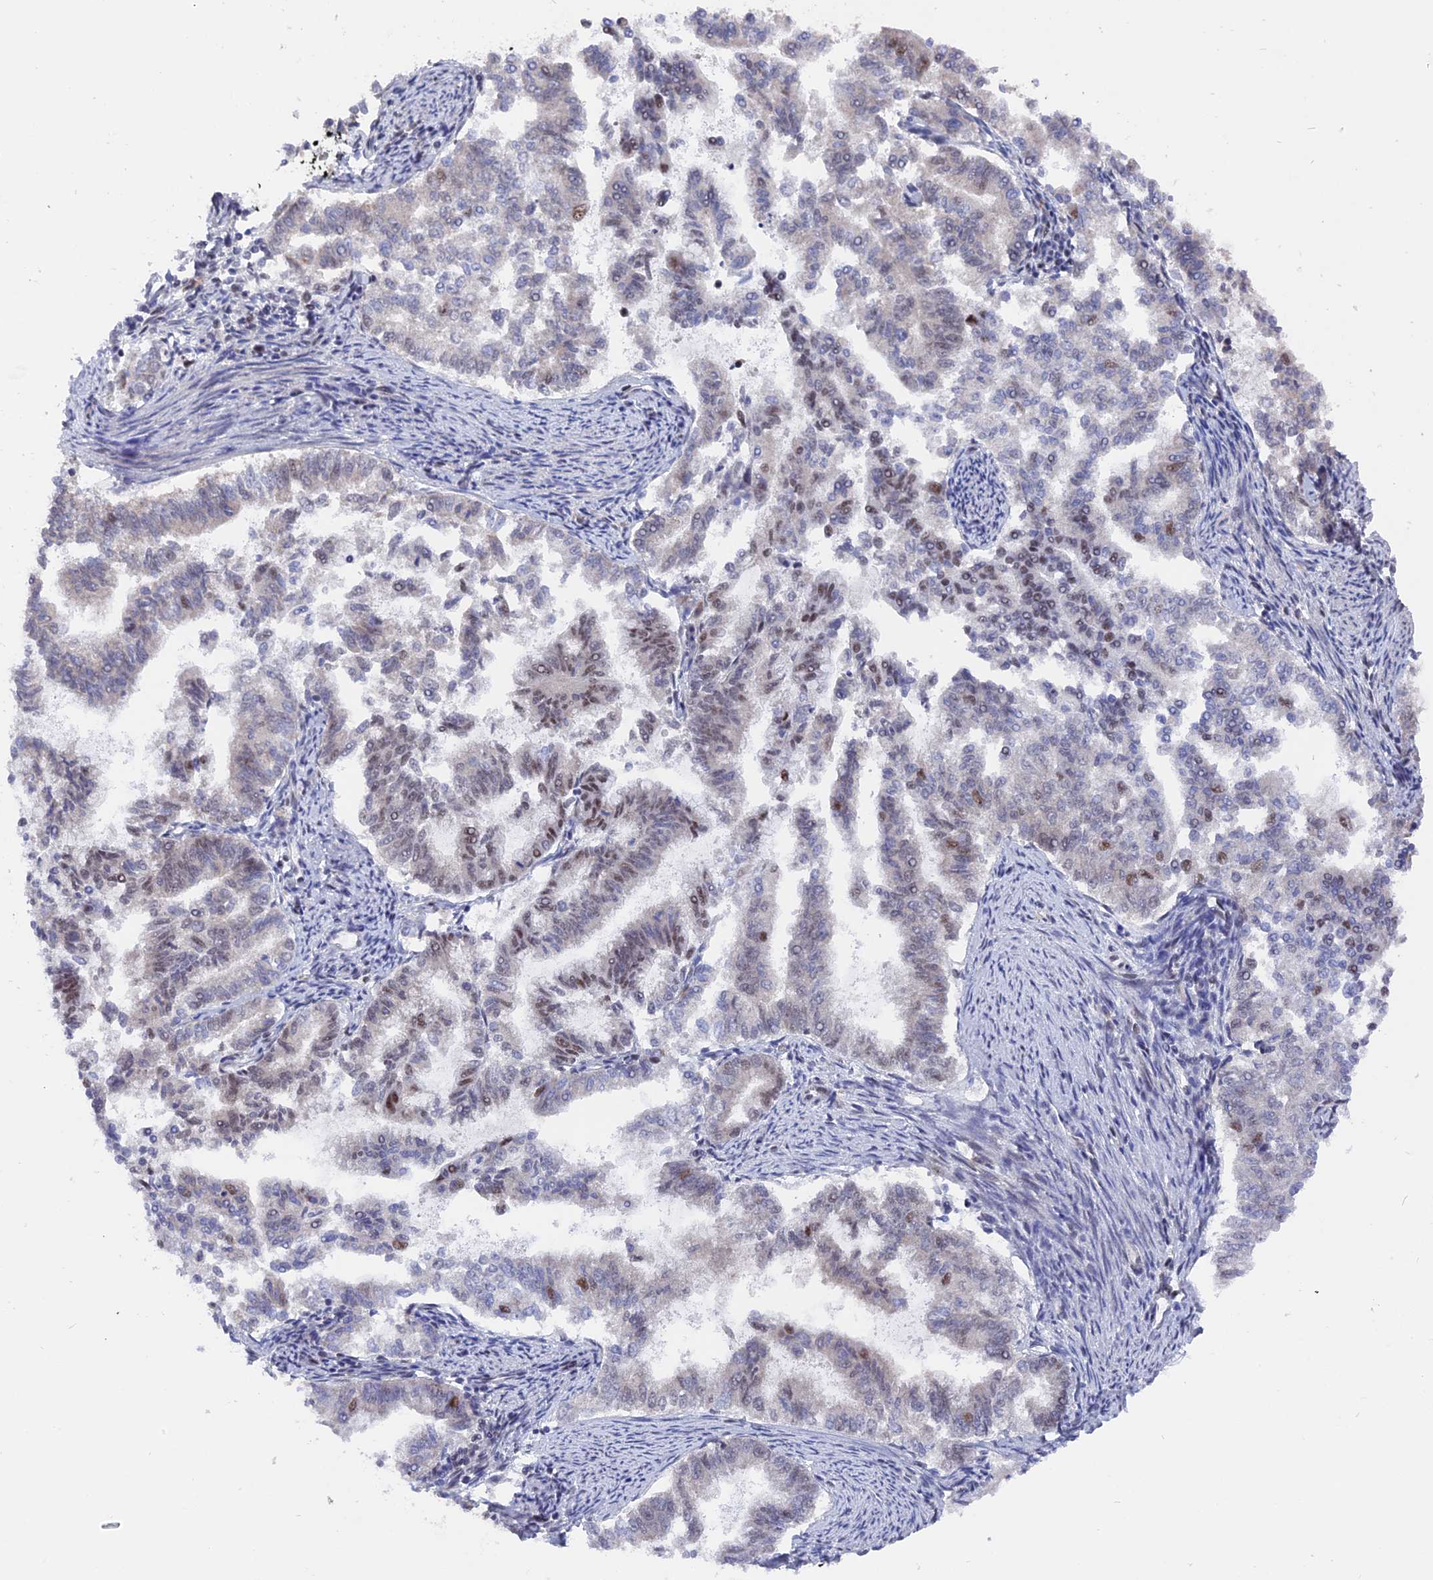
{"staining": {"intensity": "weak", "quantity": "<25%", "location": "nuclear"}, "tissue": "endometrial cancer", "cell_type": "Tumor cells", "image_type": "cancer", "snomed": [{"axis": "morphology", "description": "Adenocarcinoma, NOS"}, {"axis": "topography", "description": "Endometrium"}], "caption": "Tumor cells show no significant protein expression in endometrial adenocarcinoma.", "gene": "SF3A2", "patient": {"sex": "female", "age": 79}}